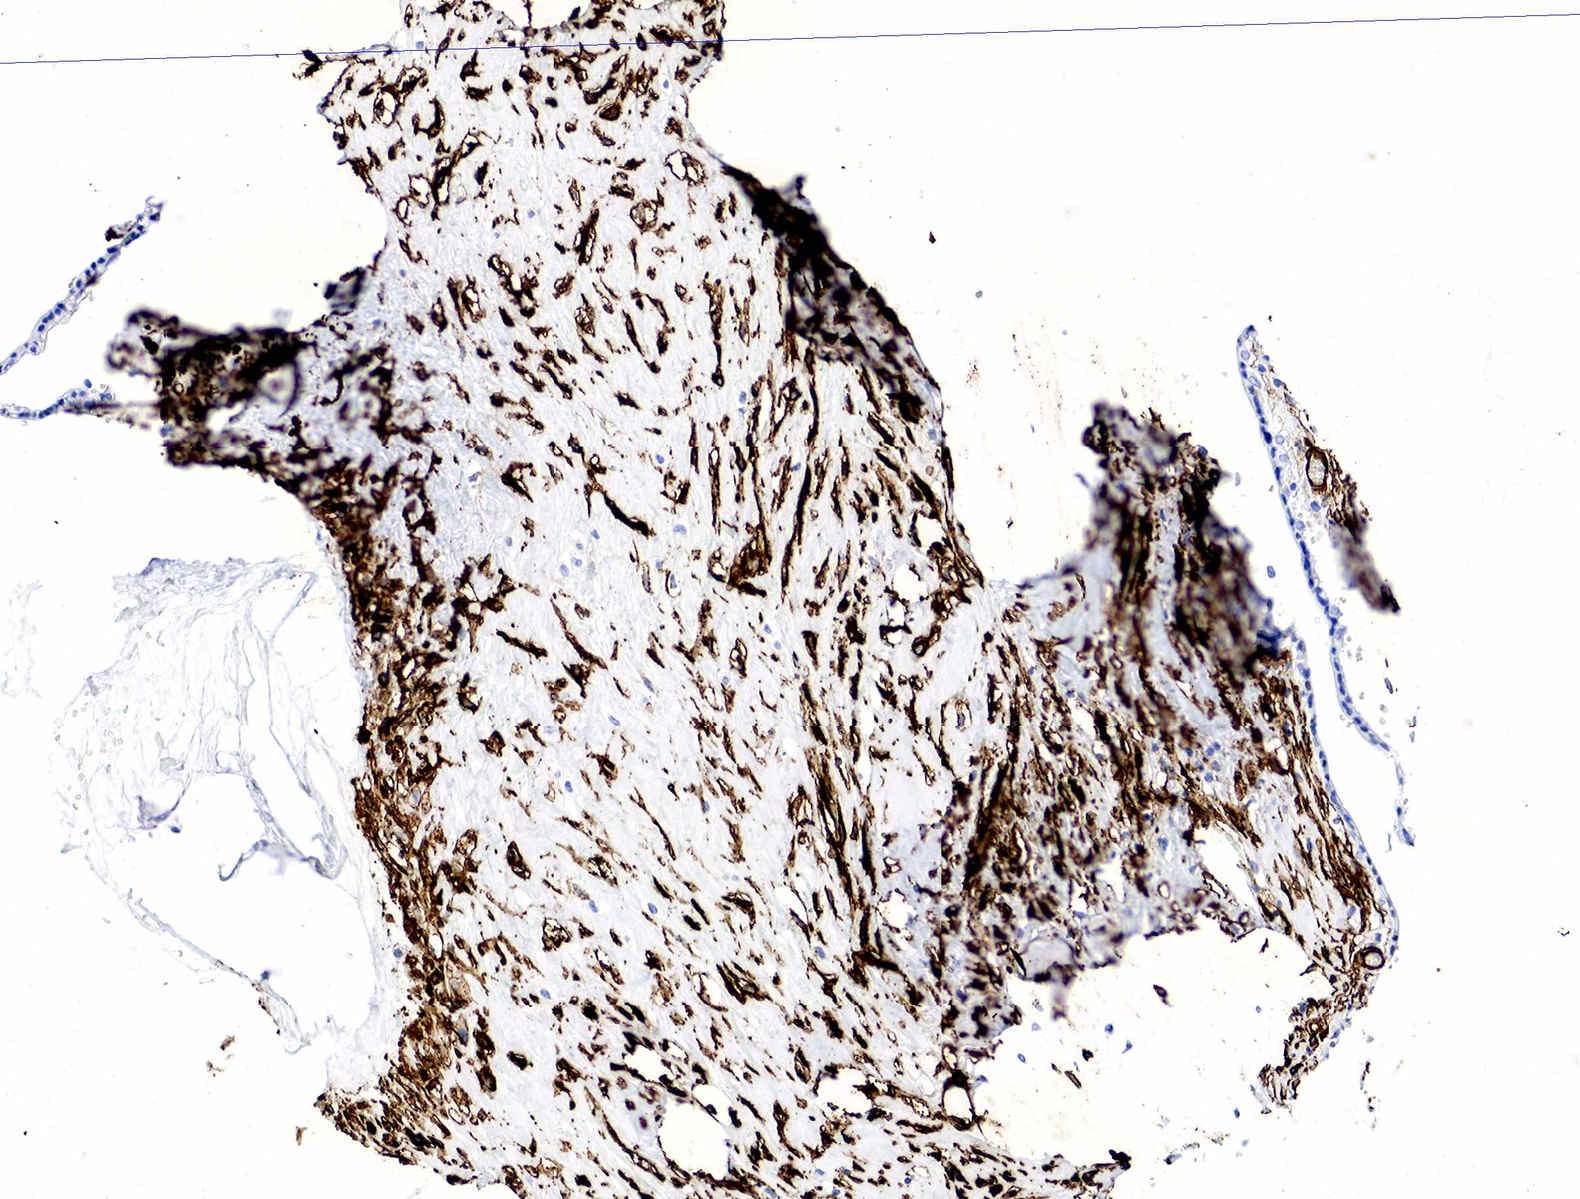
{"staining": {"intensity": "negative", "quantity": "none", "location": "none"}, "tissue": "placenta", "cell_type": "Decidual cells", "image_type": "normal", "snomed": [{"axis": "morphology", "description": "Normal tissue, NOS"}, {"axis": "topography", "description": "Placenta"}], "caption": "High power microscopy histopathology image of an immunohistochemistry (IHC) histopathology image of unremarkable placenta, revealing no significant positivity in decidual cells.", "gene": "ACTA2", "patient": {"sex": "female", "age": 24}}